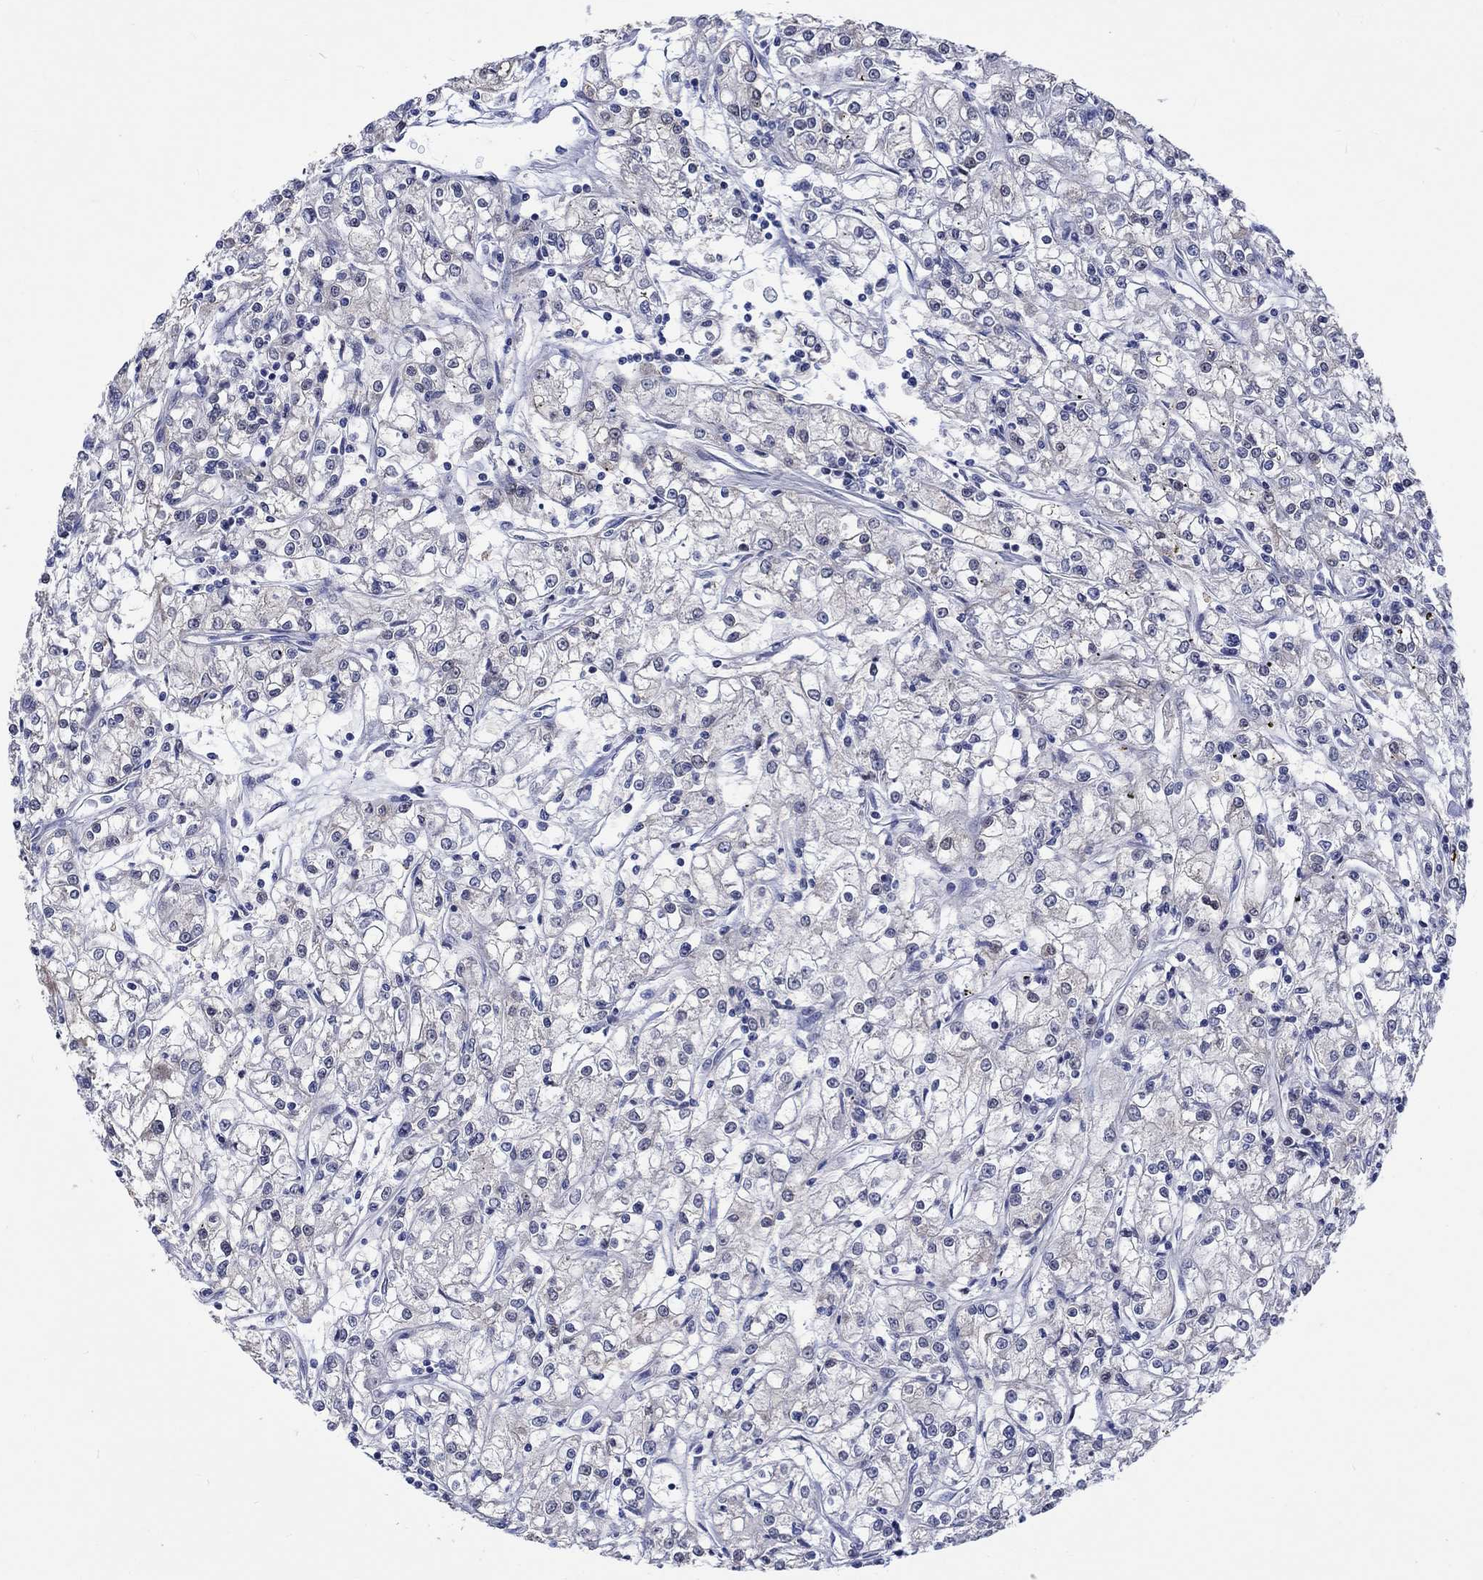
{"staining": {"intensity": "negative", "quantity": "none", "location": "none"}, "tissue": "renal cancer", "cell_type": "Tumor cells", "image_type": "cancer", "snomed": [{"axis": "morphology", "description": "Adenocarcinoma, NOS"}, {"axis": "topography", "description": "Kidney"}], "caption": "High magnification brightfield microscopy of renal cancer stained with DAB (brown) and counterstained with hematoxylin (blue): tumor cells show no significant positivity.", "gene": "E2F8", "patient": {"sex": "female", "age": 59}}